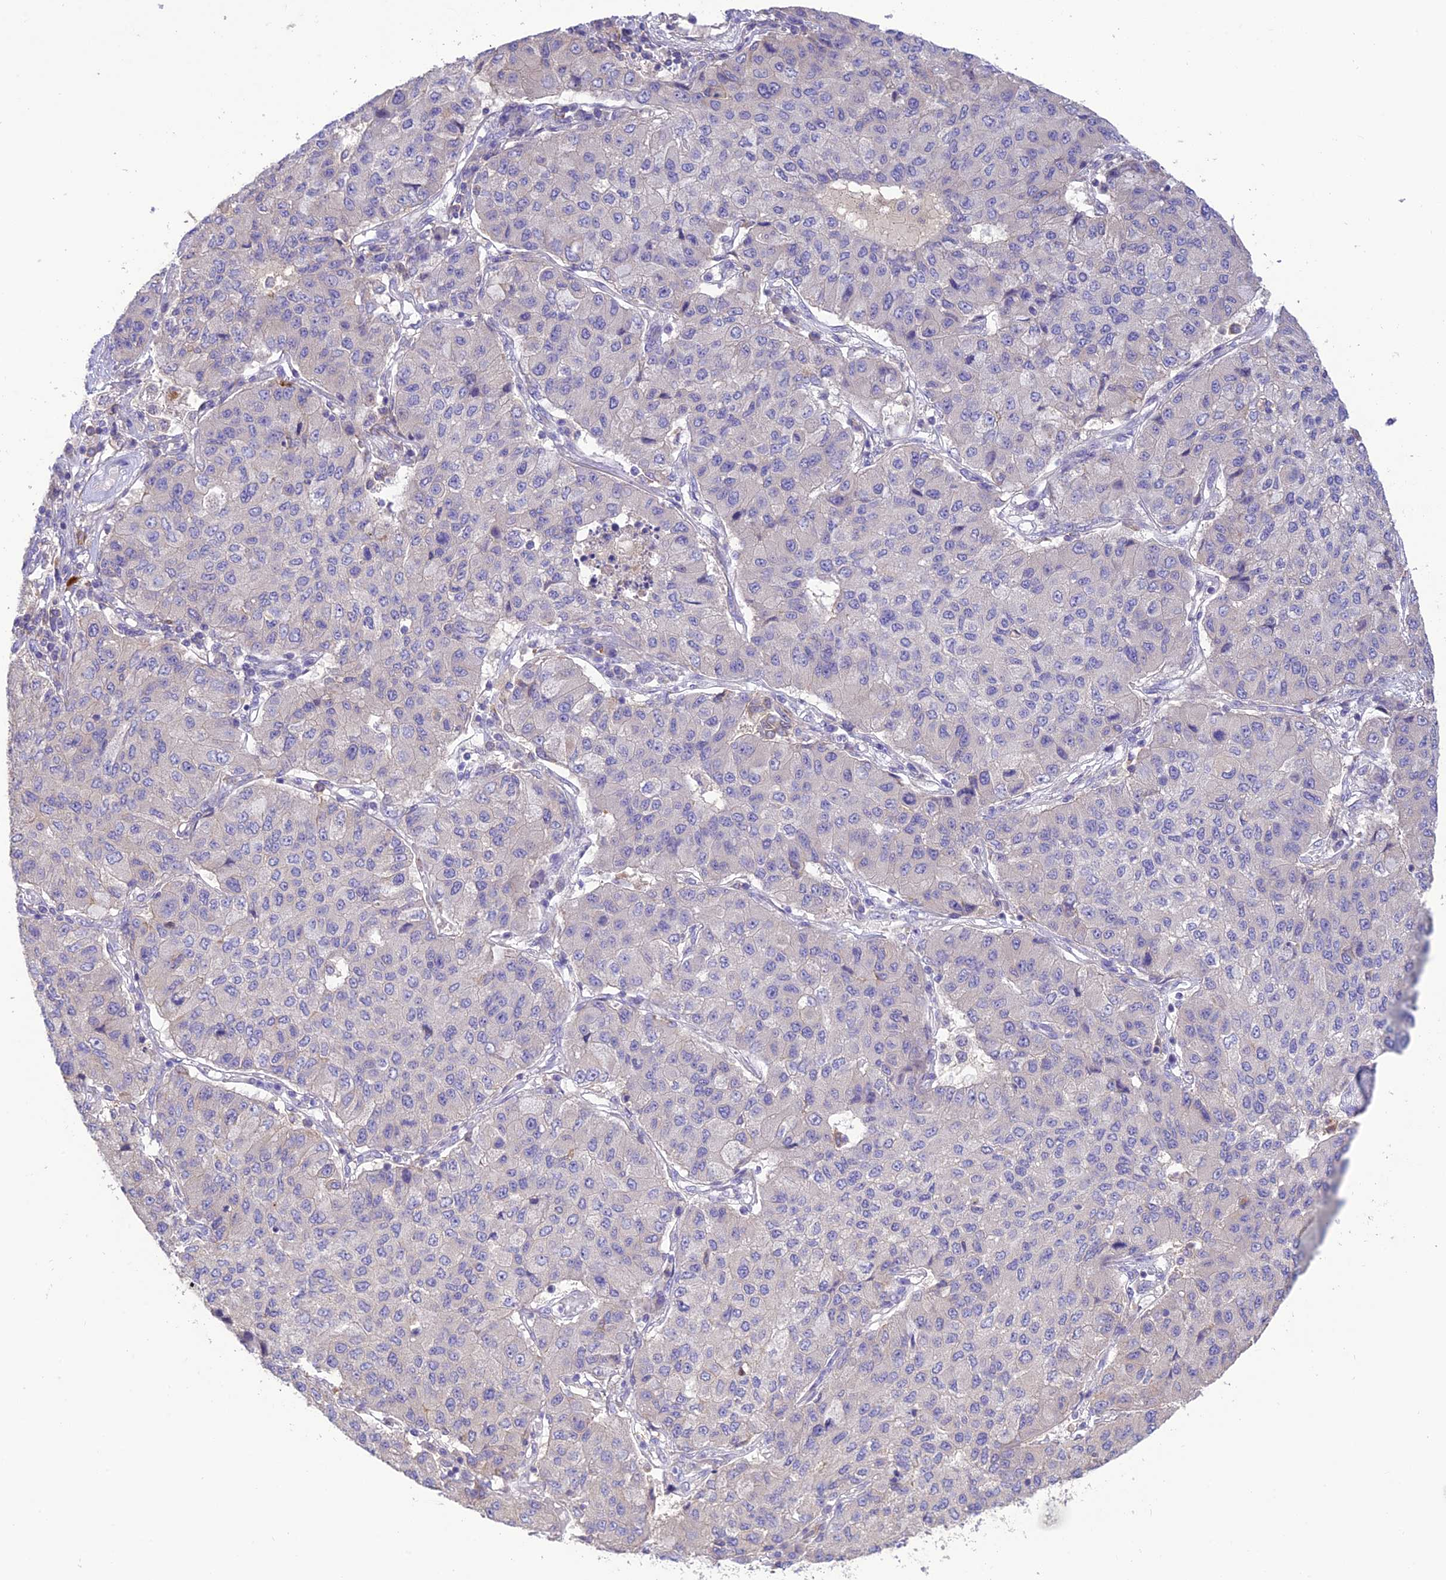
{"staining": {"intensity": "negative", "quantity": "none", "location": "none"}, "tissue": "lung cancer", "cell_type": "Tumor cells", "image_type": "cancer", "snomed": [{"axis": "morphology", "description": "Squamous cell carcinoma, NOS"}, {"axis": "topography", "description": "Lung"}], "caption": "This photomicrograph is of squamous cell carcinoma (lung) stained with immunohistochemistry (IHC) to label a protein in brown with the nuclei are counter-stained blue. There is no expression in tumor cells.", "gene": "SFT2D2", "patient": {"sex": "male", "age": 74}}